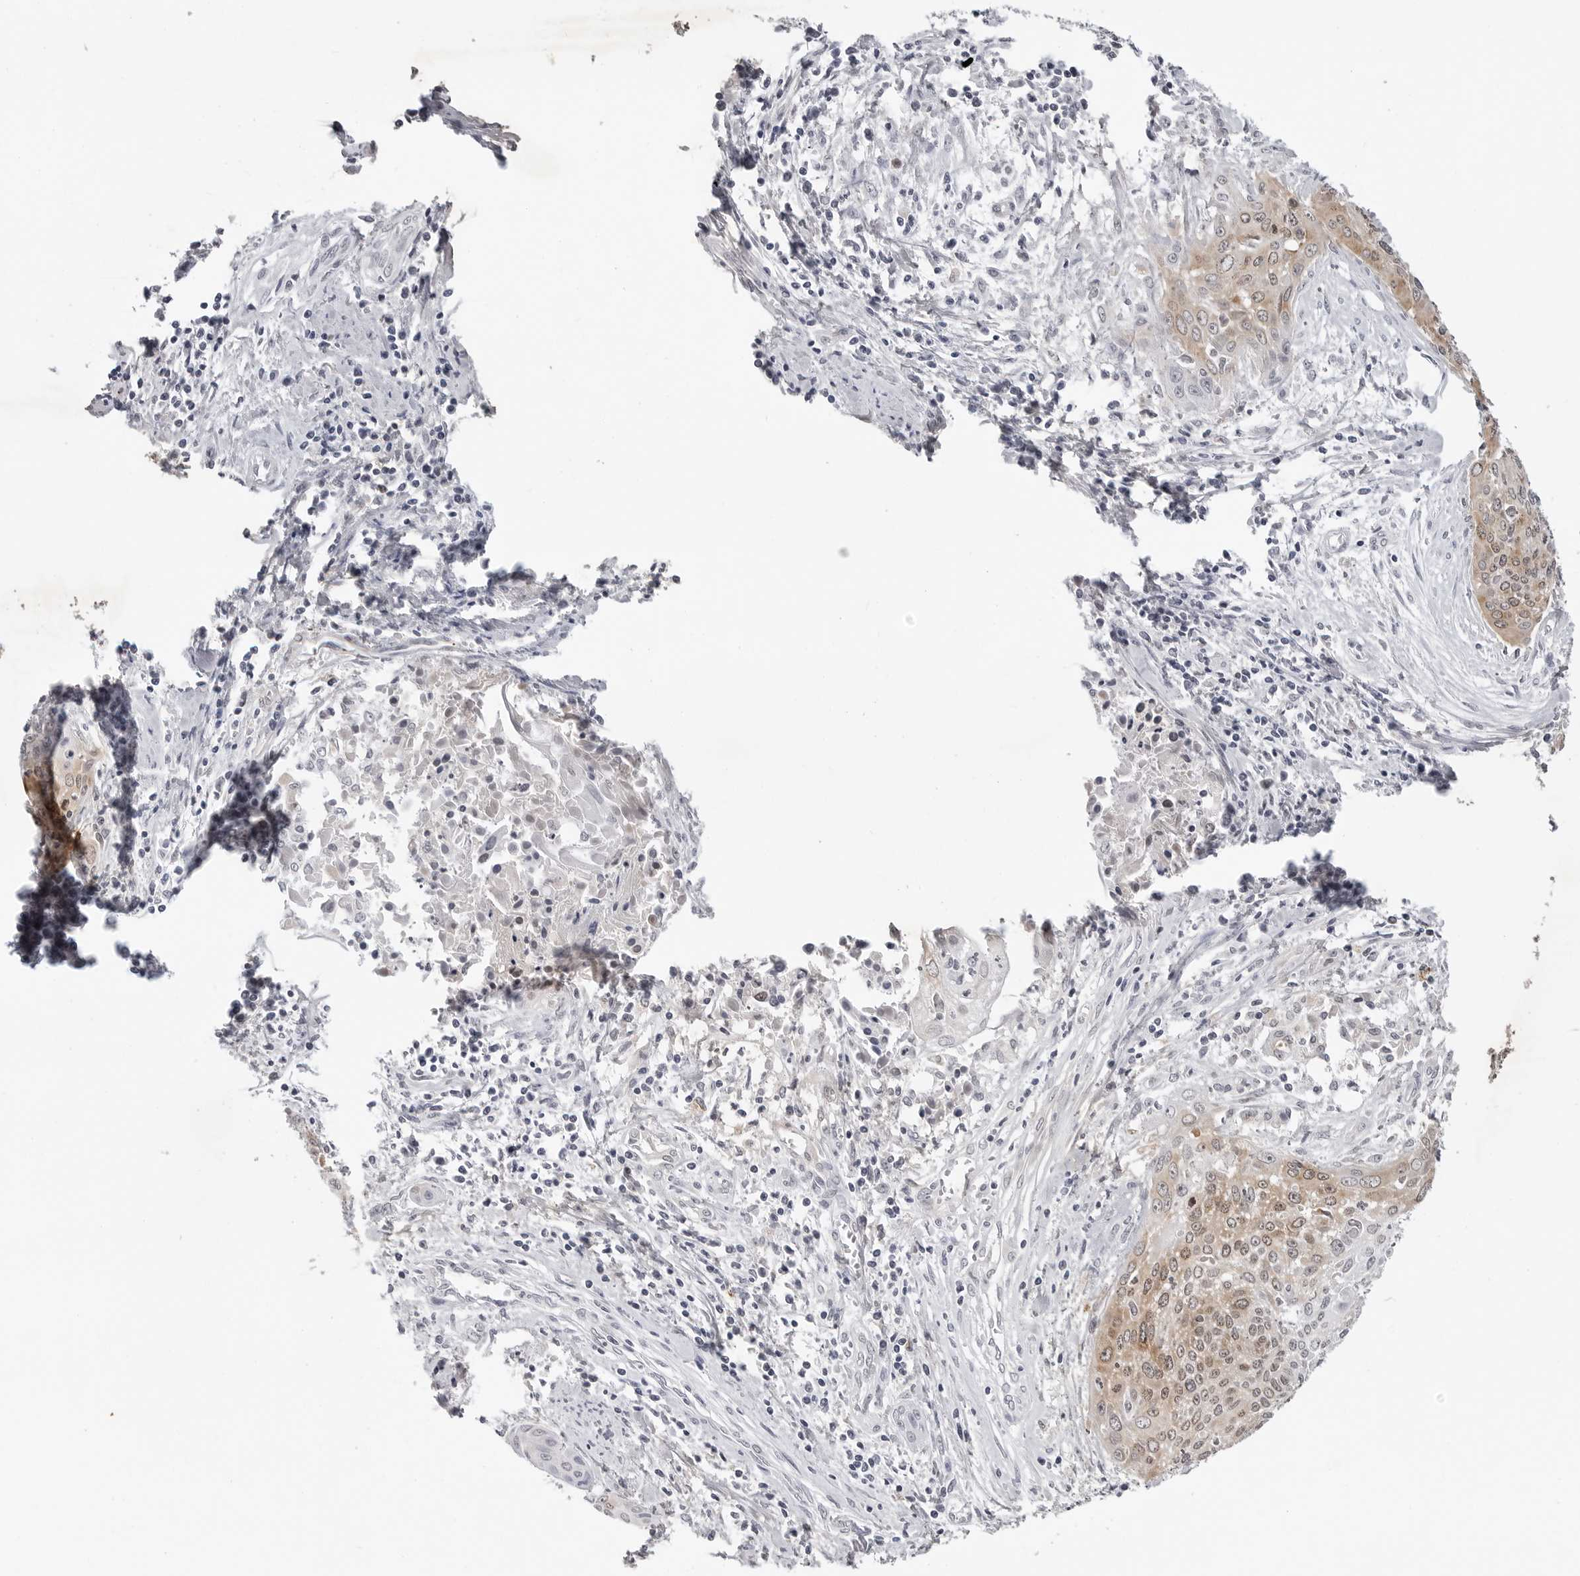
{"staining": {"intensity": "moderate", "quantity": ">75%", "location": "cytoplasmic/membranous"}, "tissue": "cervical cancer", "cell_type": "Tumor cells", "image_type": "cancer", "snomed": [{"axis": "morphology", "description": "Squamous cell carcinoma, NOS"}, {"axis": "topography", "description": "Cervix"}], "caption": "A high-resolution micrograph shows immunohistochemistry staining of cervical squamous cell carcinoma, which shows moderate cytoplasmic/membranous positivity in approximately >75% of tumor cells.", "gene": "RRM1", "patient": {"sex": "female", "age": 55}}